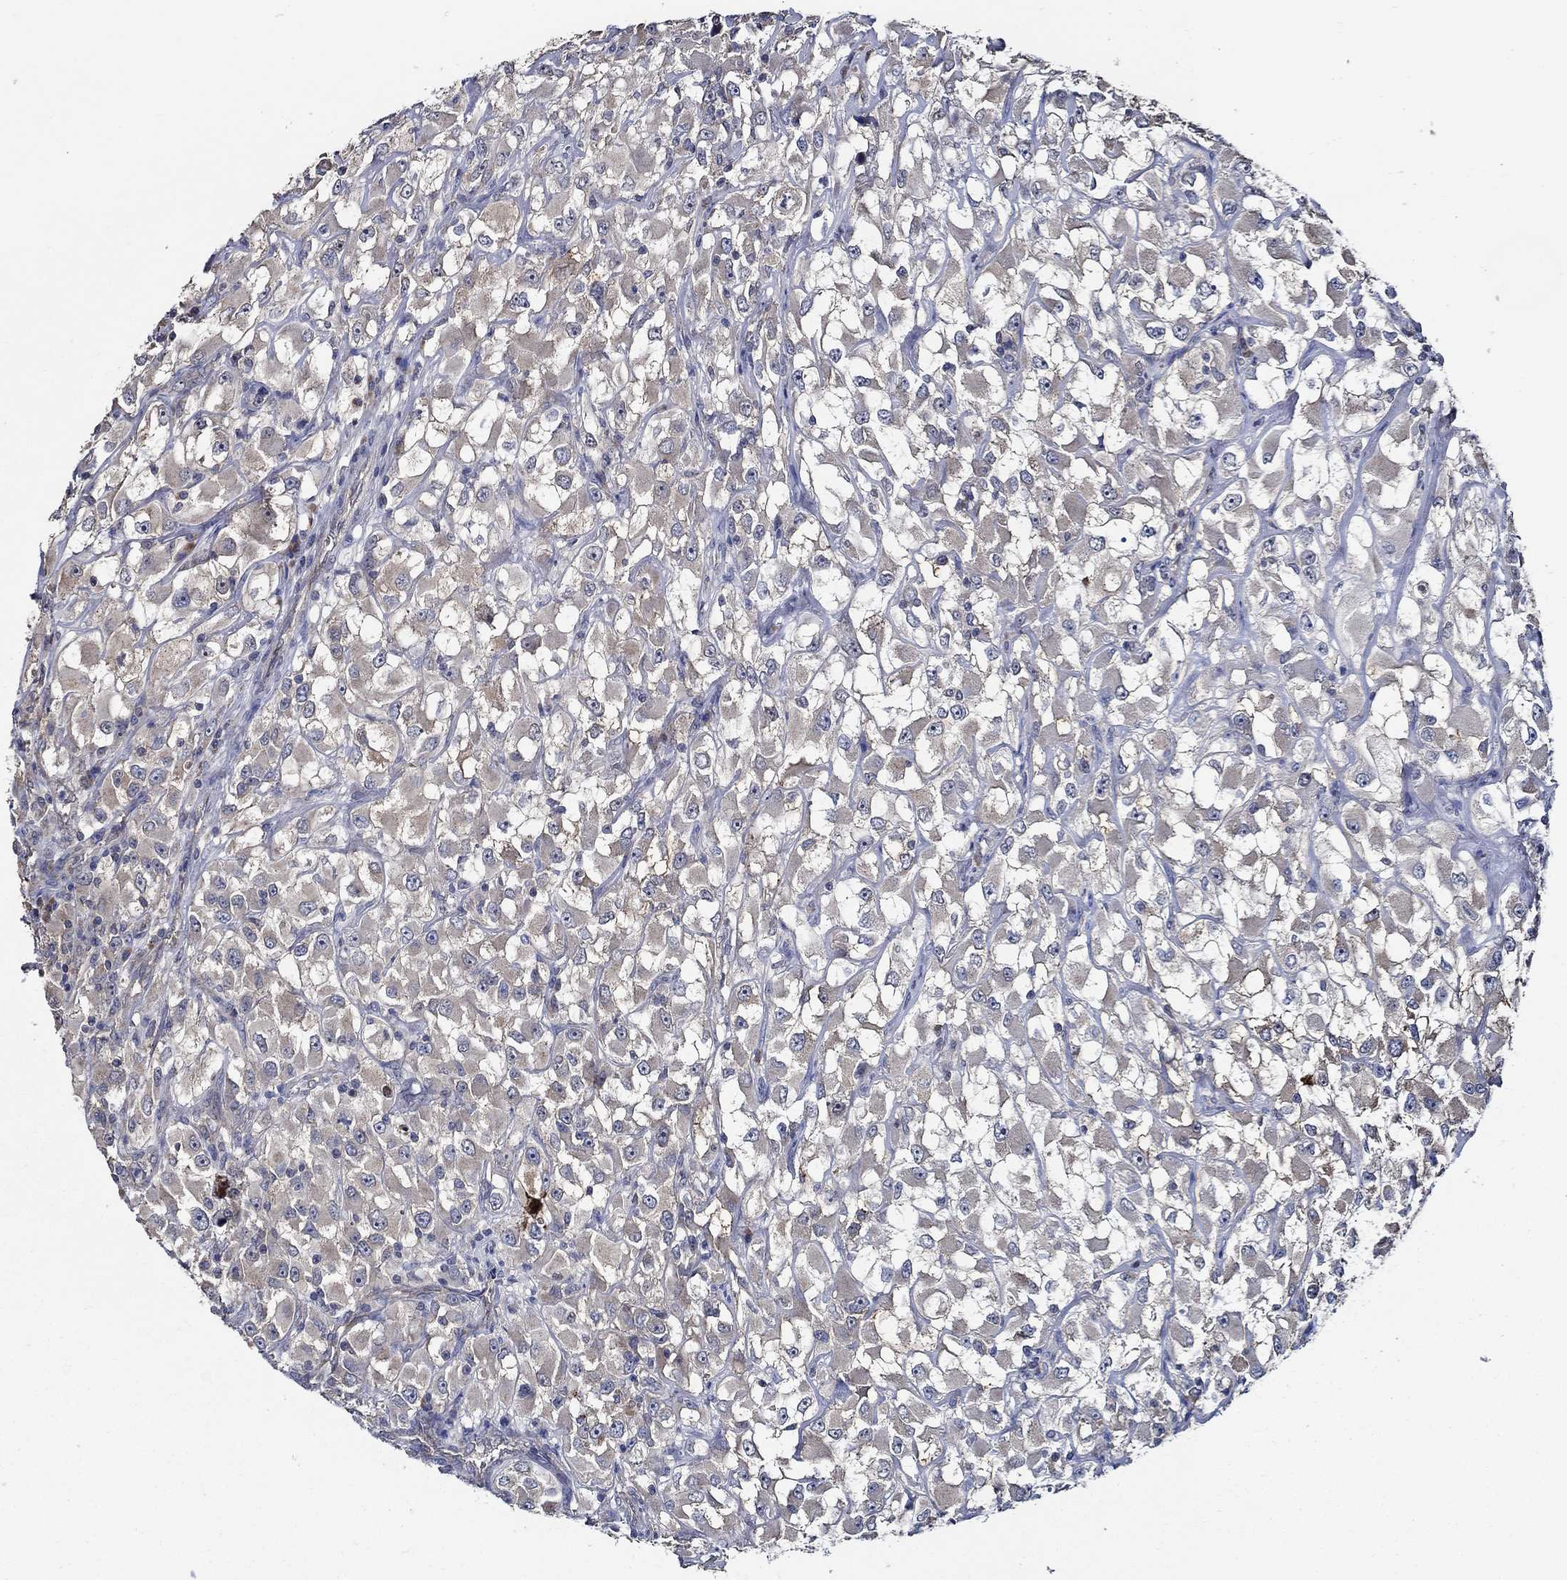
{"staining": {"intensity": "strong", "quantity": "<25%", "location": "cytoplasmic/membranous"}, "tissue": "renal cancer", "cell_type": "Tumor cells", "image_type": "cancer", "snomed": [{"axis": "morphology", "description": "Adenocarcinoma, NOS"}, {"axis": "topography", "description": "Kidney"}], "caption": "Immunohistochemistry histopathology image of neoplastic tissue: renal adenocarcinoma stained using immunohistochemistry demonstrates medium levels of strong protein expression localized specifically in the cytoplasmic/membranous of tumor cells, appearing as a cytoplasmic/membranous brown color.", "gene": "WDR53", "patient": {"sex": "female", "age": 52}}